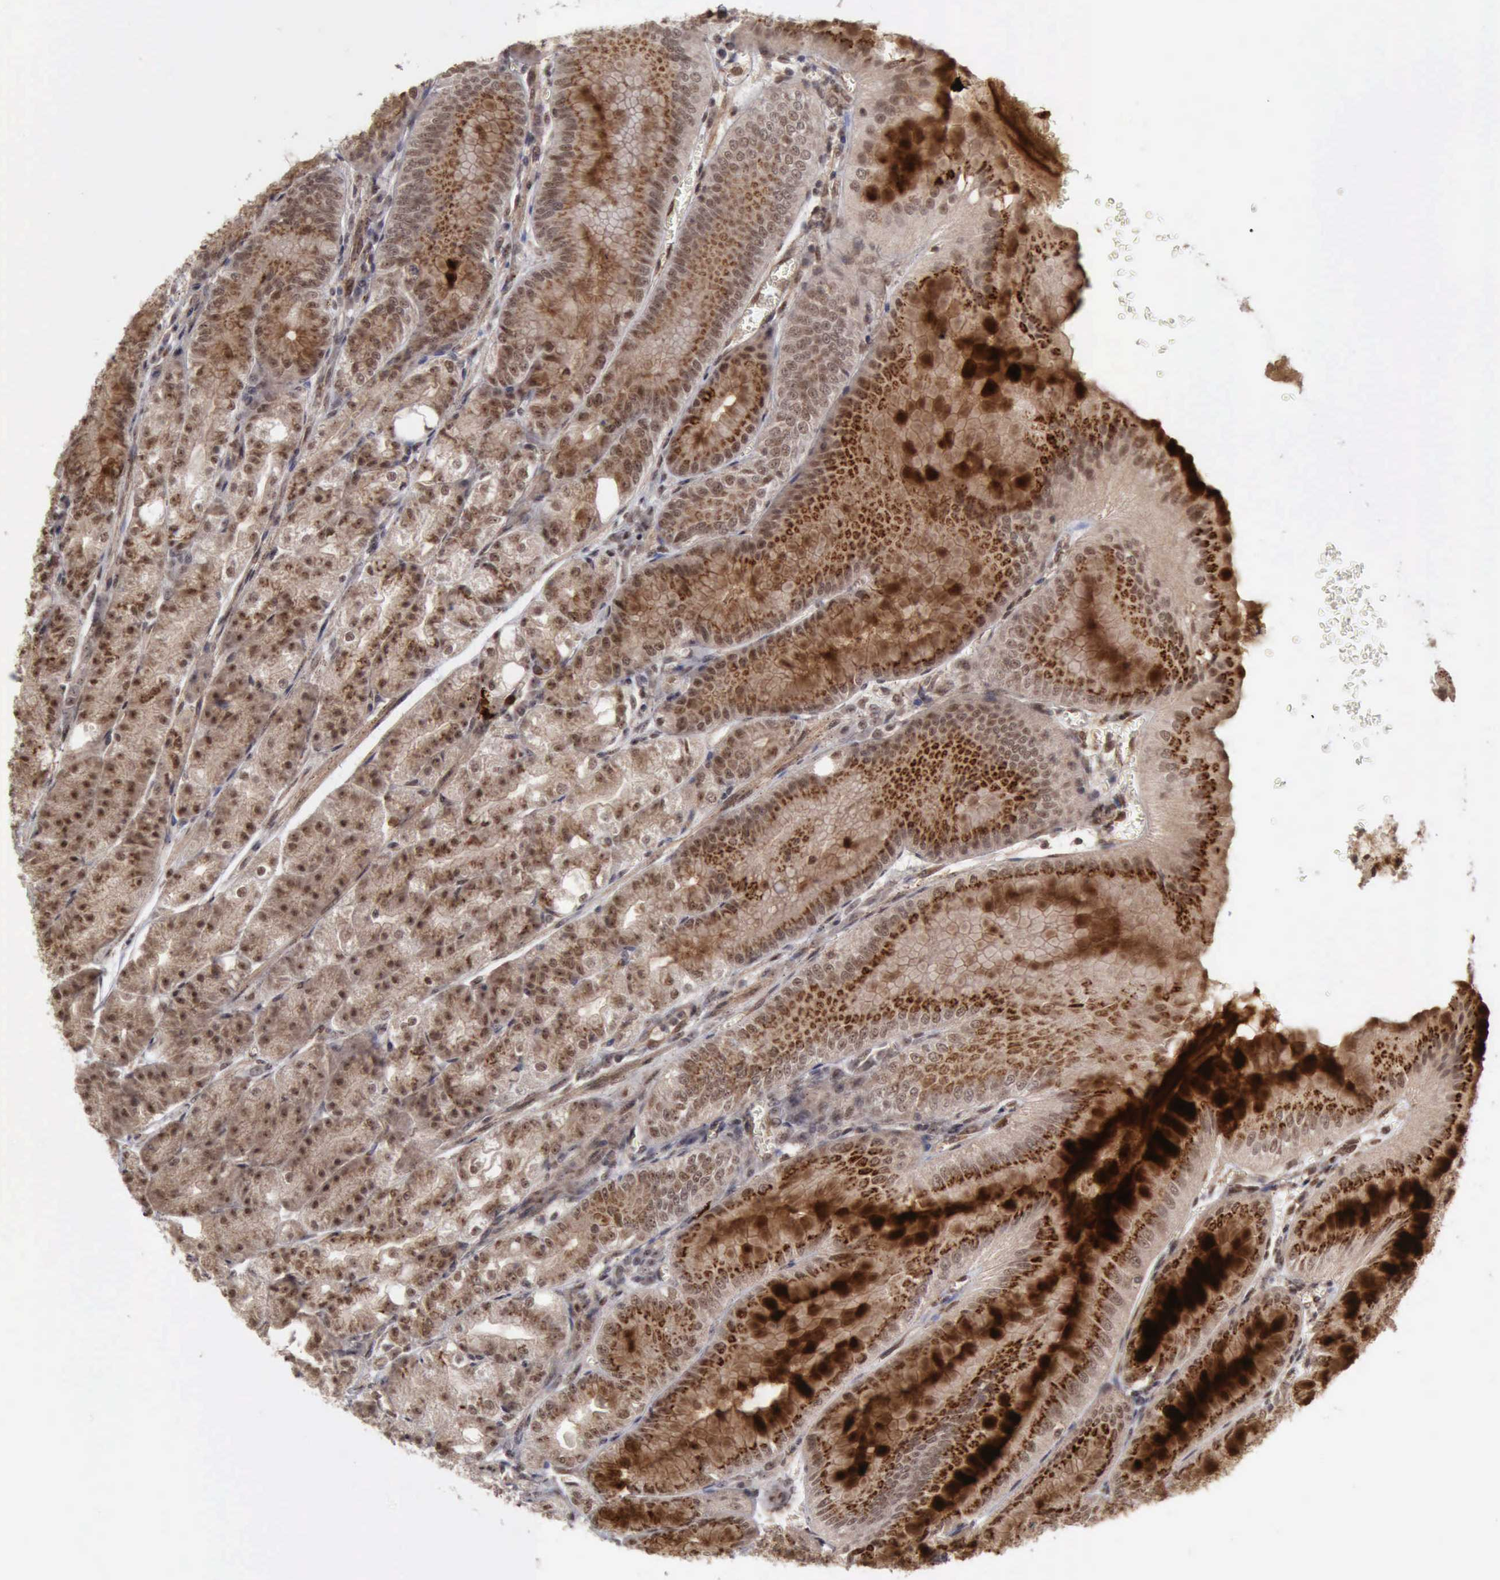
{"staining": {"intensity": "moderate", "quantity": ">75%", "location": "cytoplasmic/membranous,nuclear"}, "tissue": "stomach", "cell_type": "Glandular cells", "image_type": "normal", "snomed": [{"axis": "morphology", "description": "Normal tissue, NOS"}, {"axis": "topography", "description": "Stomach, lower"}], "caption": "Glandular cells demonstrate medium levels of moderate cytoplasmic/membranous,nuclear positivity in approximately >75% of cells in benign human stomach.", "gene": "CDKN2A", "patient": {"sex": "male", "age": 71}}